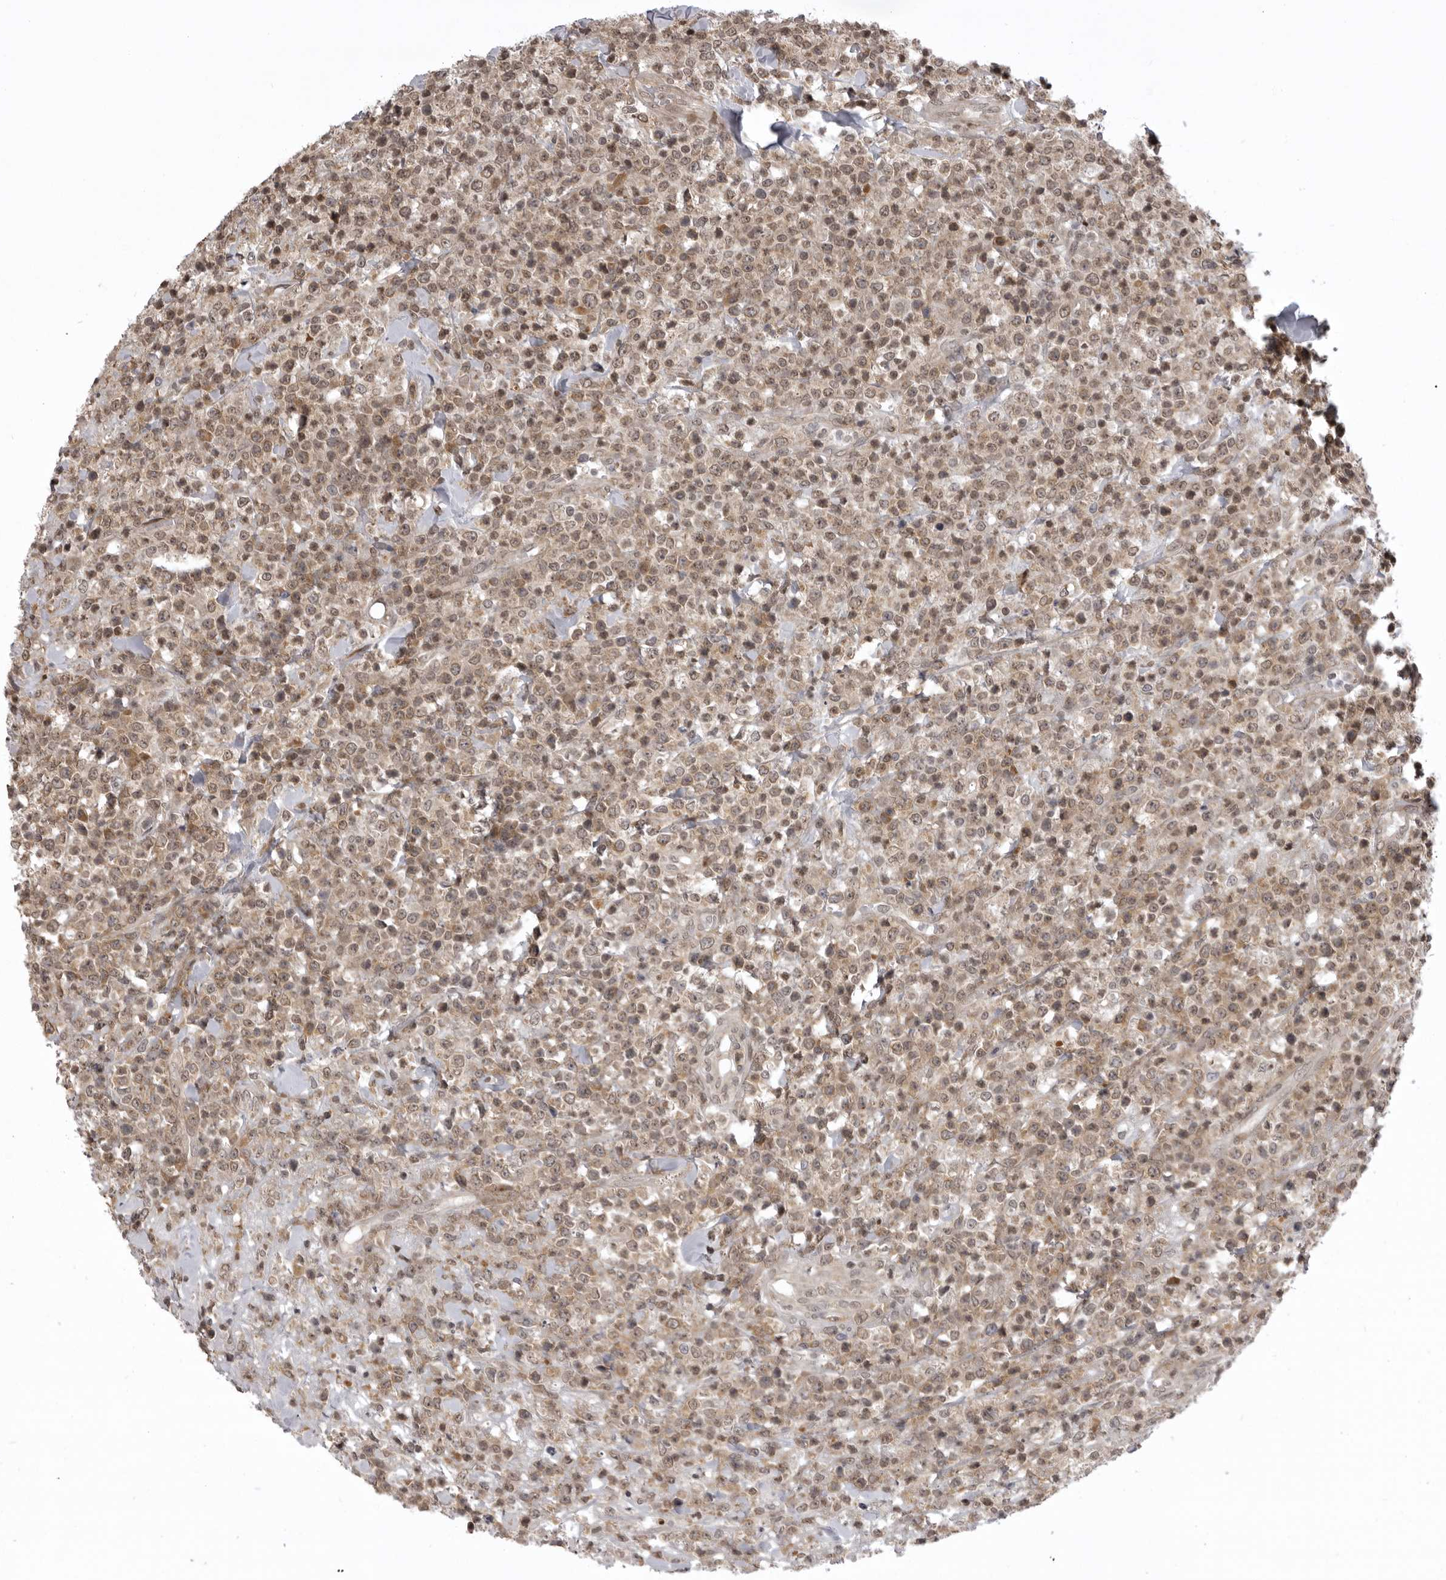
{"staining": {"intensity": "moderate", "quantity": "25%-75%", "location": "cytoplasmic/membranous"}, "tissue": "lymphoma", "cell_type": "Tumor cells", "image_type": "cancer", "snomed": [{"axis": "morphology", "description": "Malignant lymphoma, non-Hodgkin's type, High grade"}, {"axis": "topography", "description": "Colon"}], "caption": "Immunohistochemical staining of human lymphoma reveals moderate cytoplasmic/membranous protein expression in about 25%-75% of tumor cells.", "gene": "C1orf109", "patient": {"sex": "female", "age": 53}}